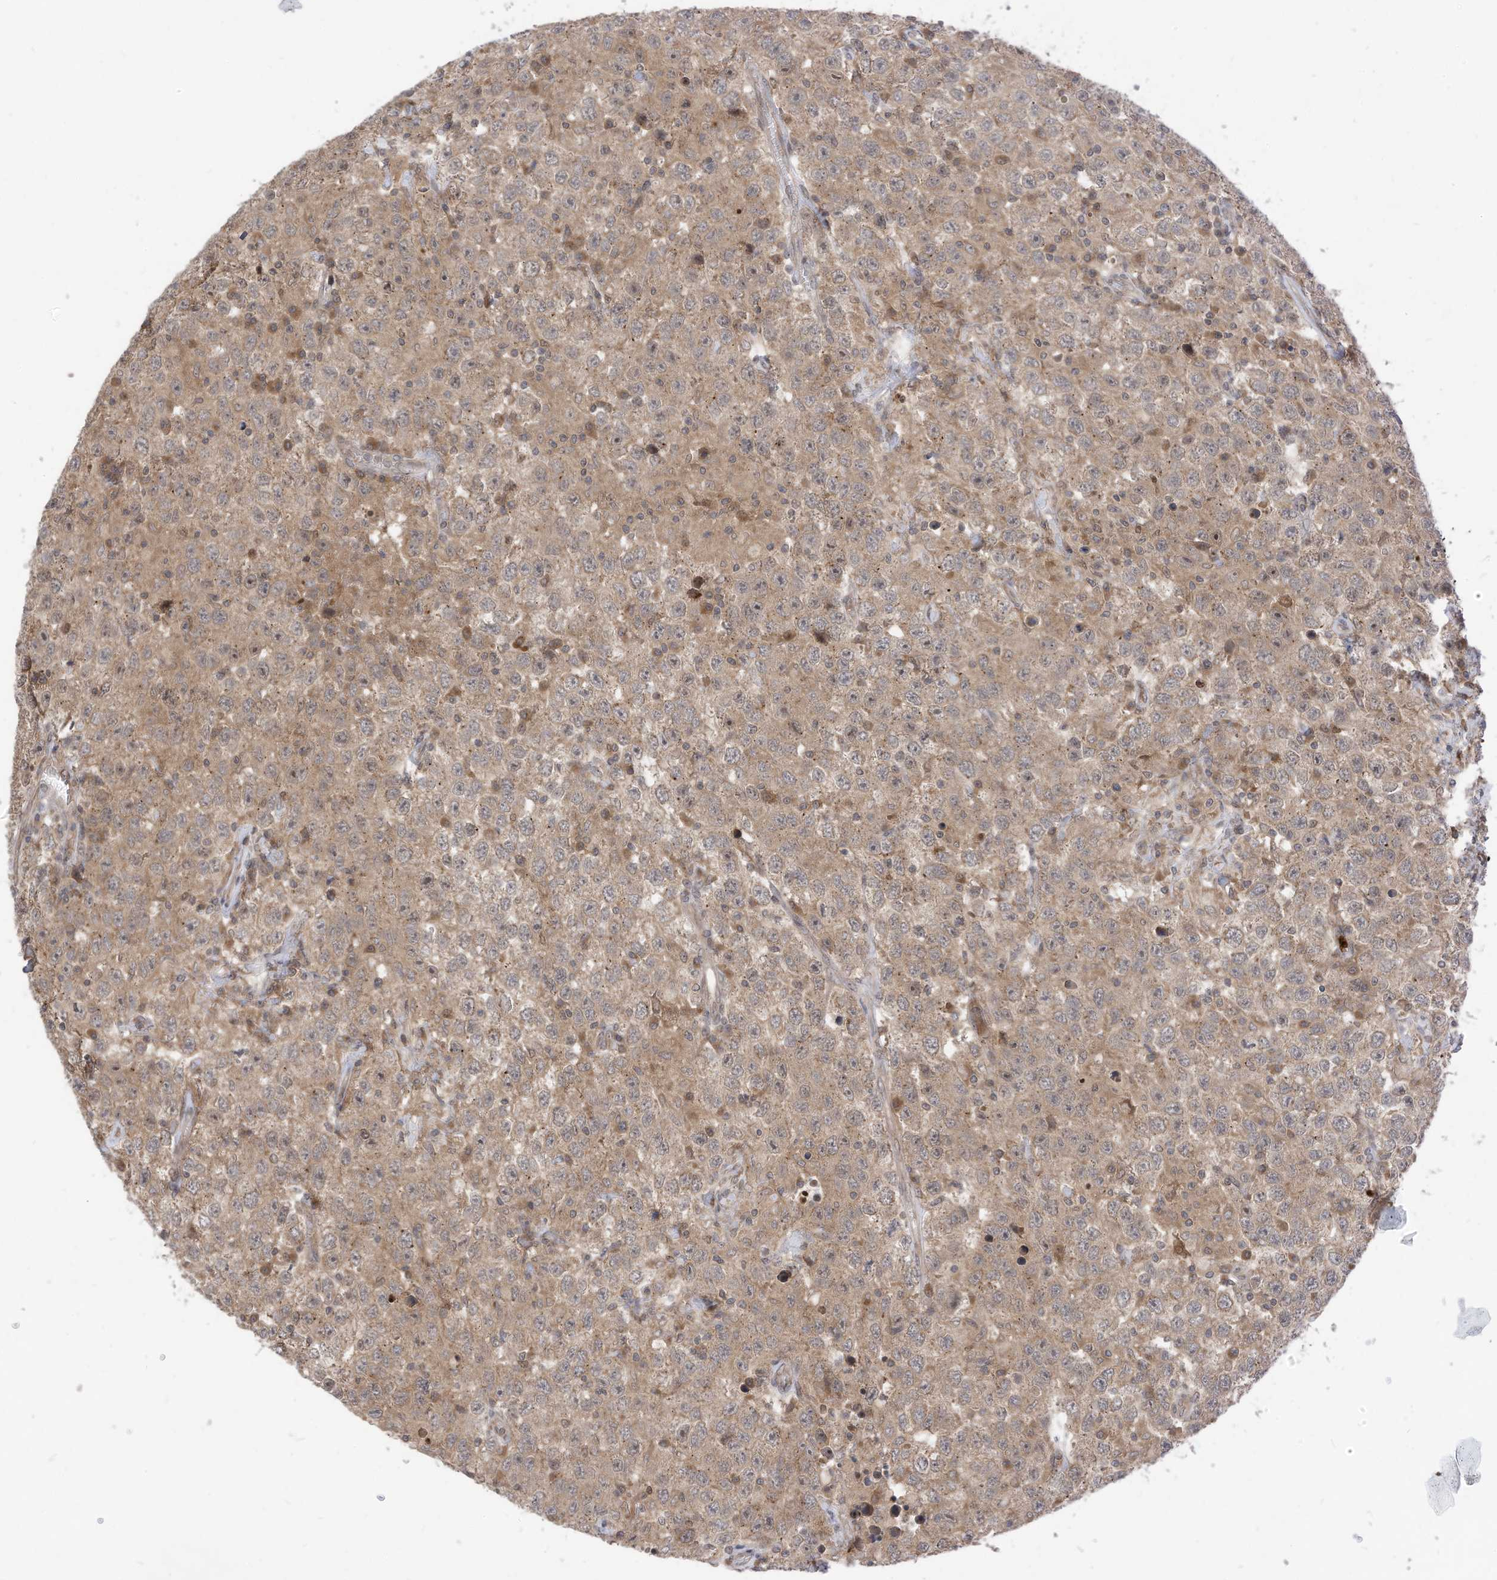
{"staining": {"intensity": "moderate", "quantity": "25%-75%", "location": "cytoplasmic/membranous"}, "tissue": "testis cancer", "cell_type": "Tumor cells", "image_type": "cancer", "snomed": [{"axis": "morphology", "description": "Seminoma, NOS"}, {"axis": "topography", "description": "Testis"}], "caption": "Moderate cytoplasmic/membranous expression is seen in about 25%-75% of tumor cells in testis seminoma.", "gene": "CNKSR1", "patient": {"sex": "male", "age": 41}}